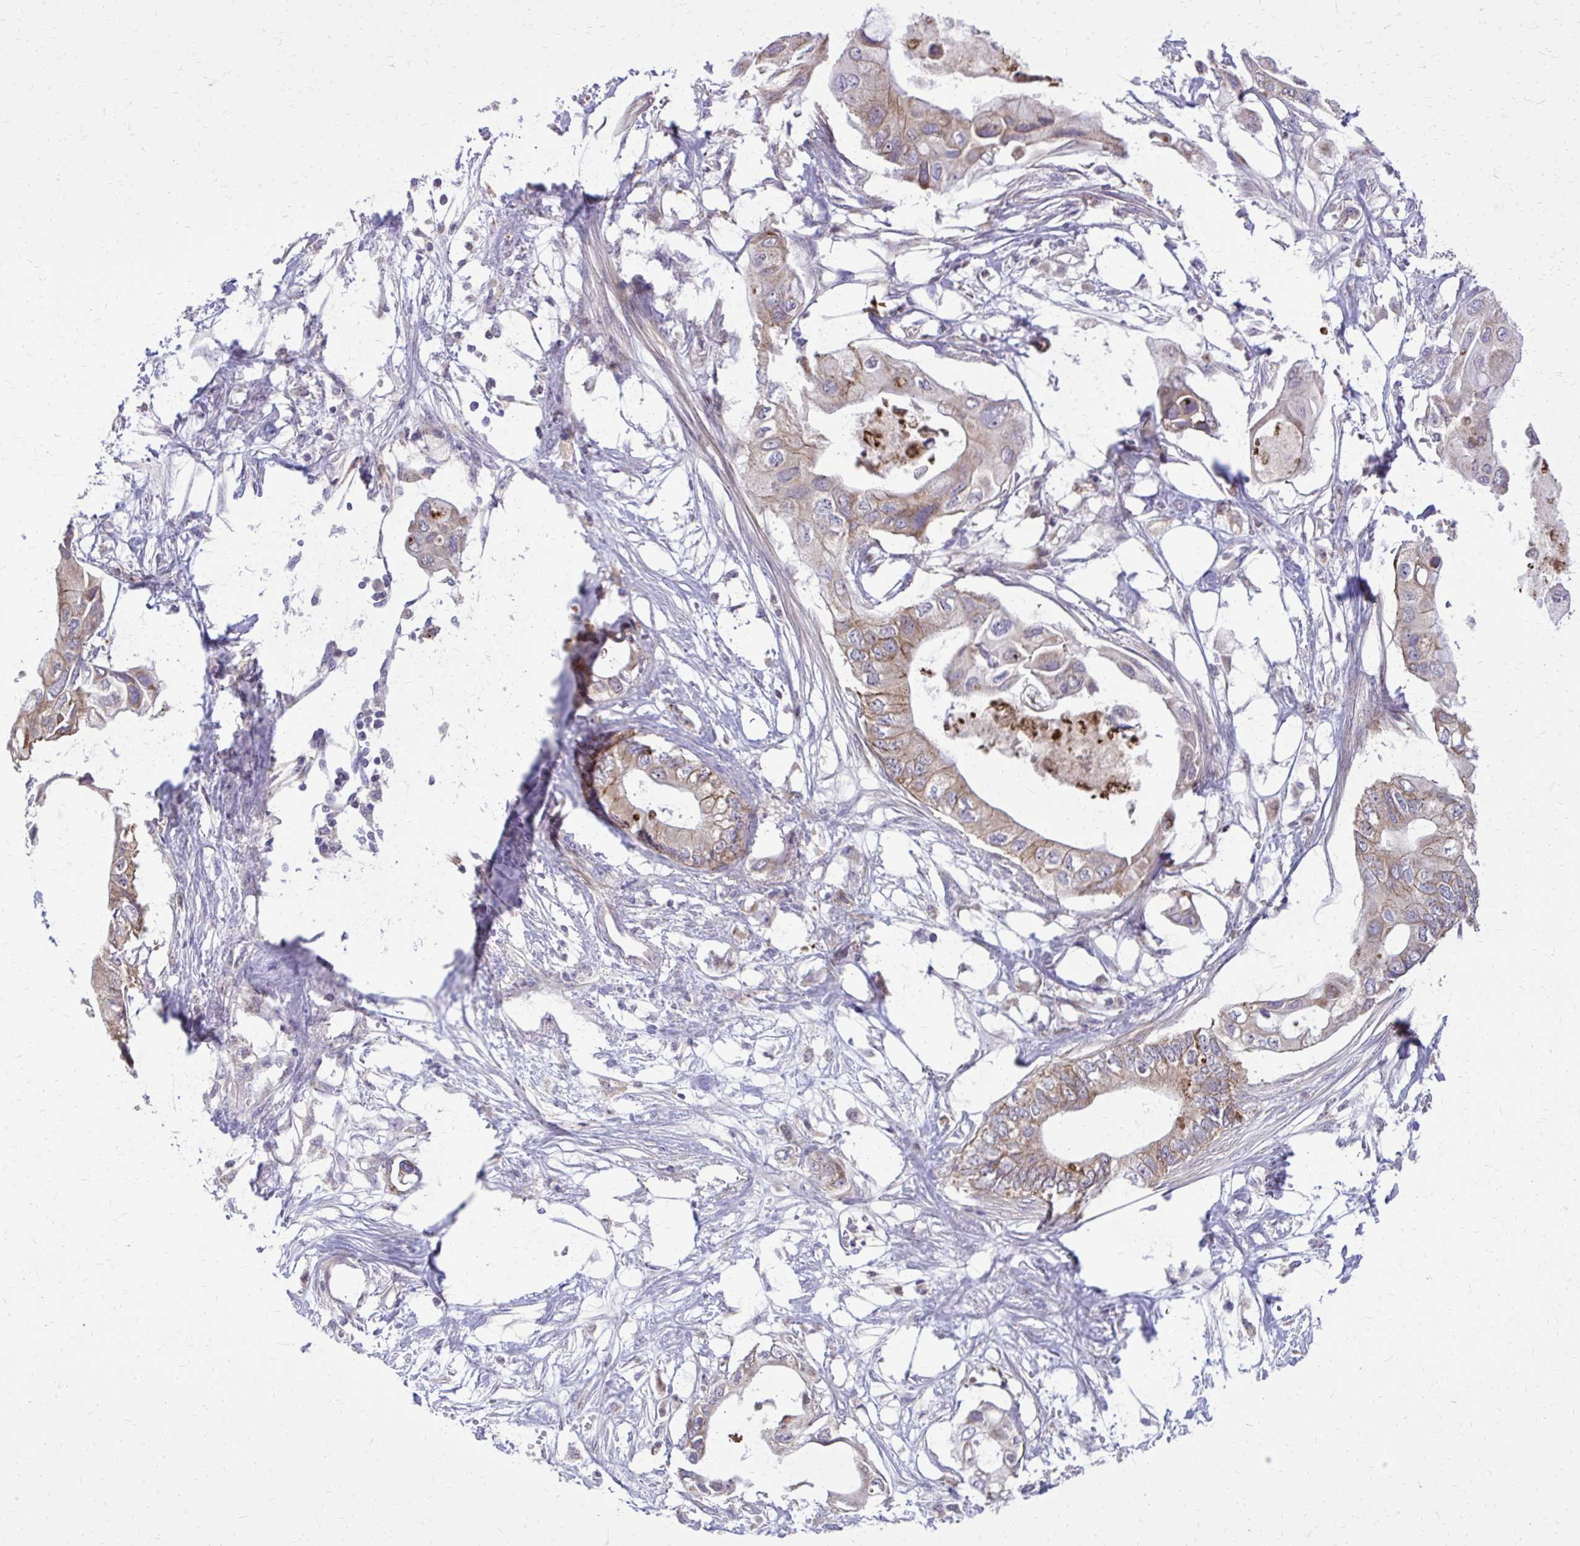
{"staining": {"intensity": "weak", "quantity": "25%-75%", "location": "cytoplasmic/membranous"}, "tissue": "pancreatic cancer", "cell_type": "Tumor cells", "image_type": "cancer", "snomed": [{"axis": "morphology", "description": "Adenocarcinoma, NOS"}, {"axis": "topography", "description": "Pancreas"}], "caption": "A brown stain labels weak cytoplasmic/membranous expression of a protein in human pancreatic cancer tumor cells. The staining was performed using DAB (3,3'-diaminobenzidine), with brown indicating positive protein expression. Nuclei are stained blue with hematoxylin.", "gene": "ABCC3", "patient": {"sex": "female", "age": 63}}